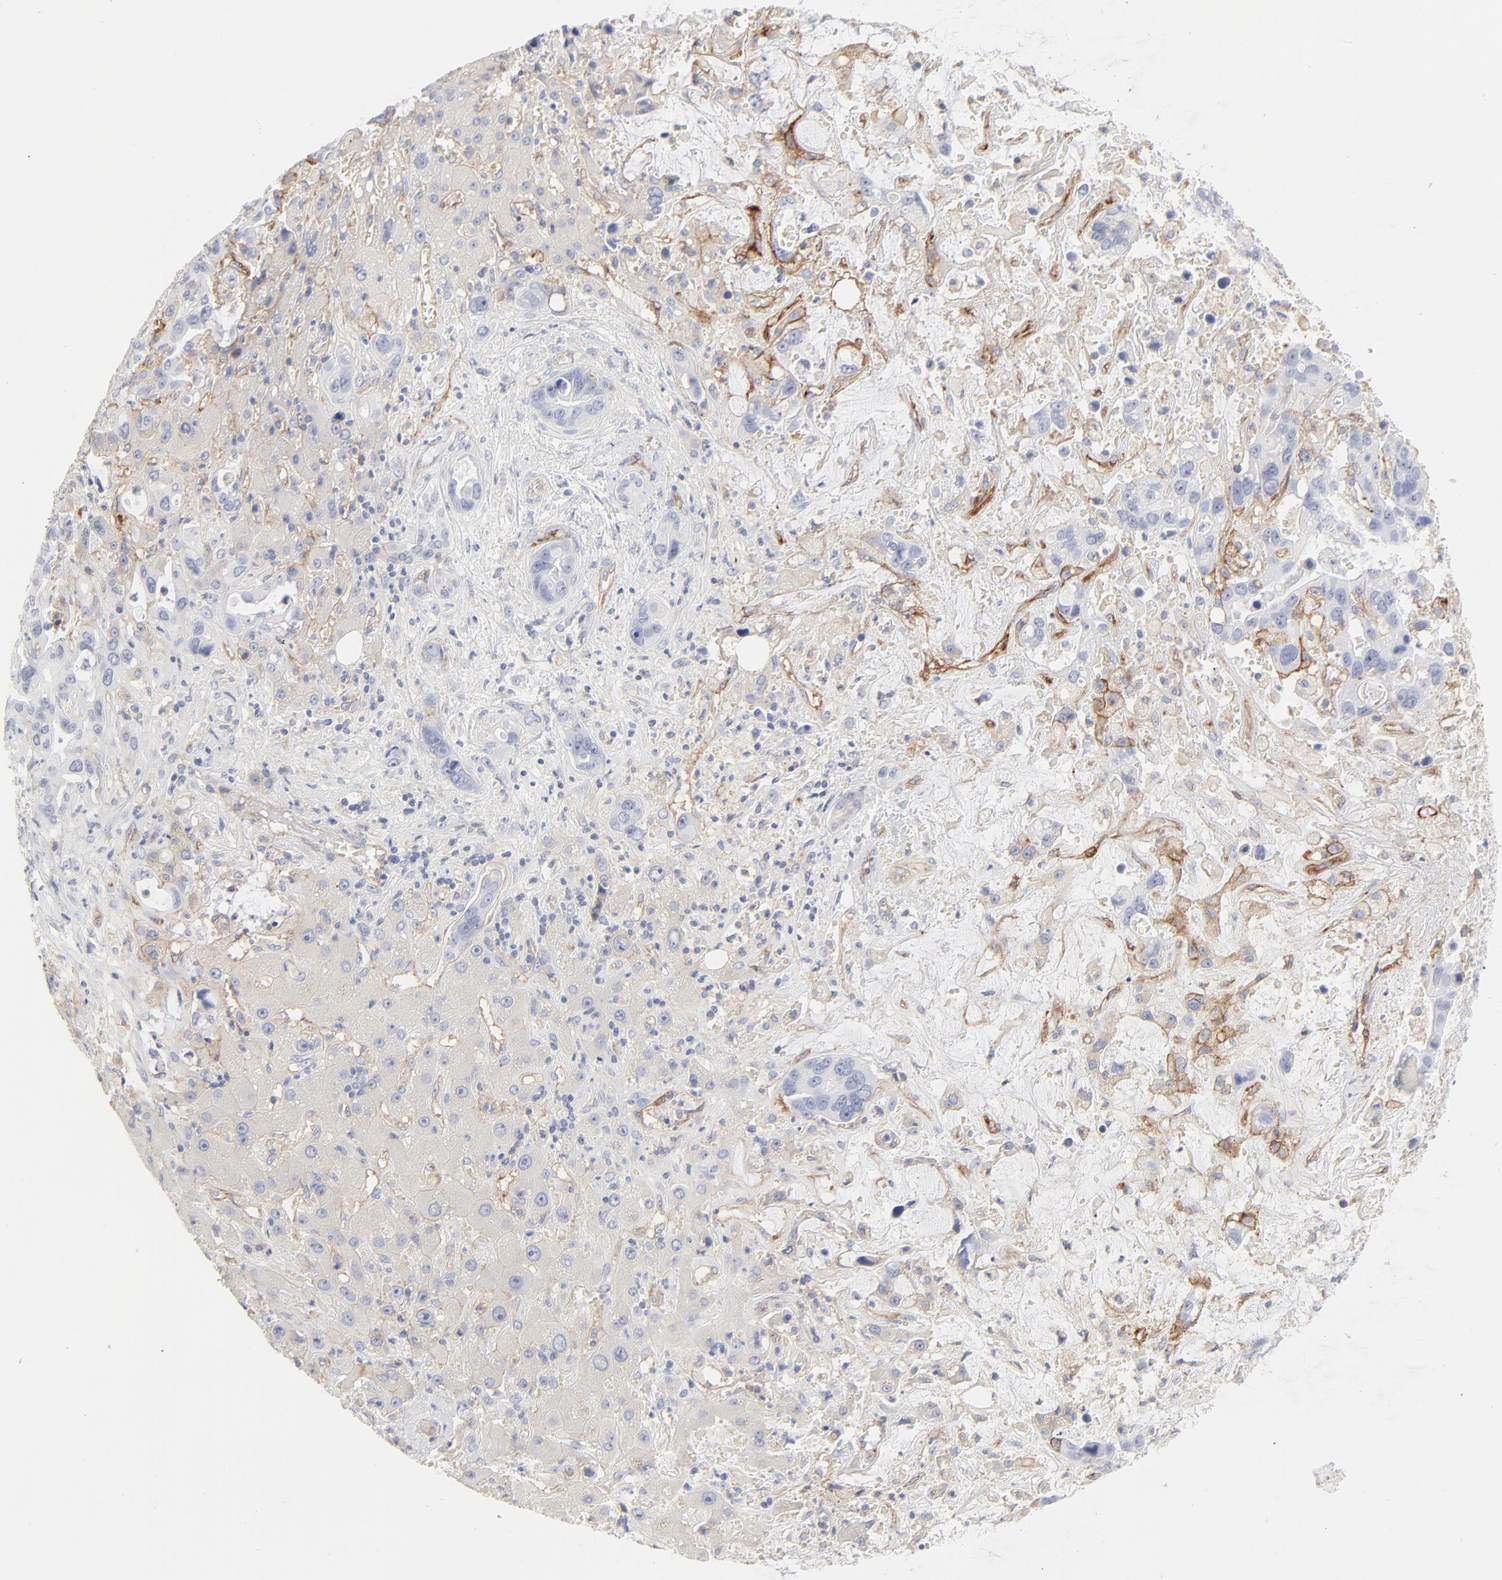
{"staining": {"intensity": "negative", "quantity": "none", "location": "none"}, "tissue": "liver cancer", "cell_type": "Tumor cells", "image_type": "cancer", "snomed": [{"axis": "morphology", "description": "Cholangiocarcinoma"}, {"axis": "topography", "description": "Liver"}], "caption": "Tumor cells are negative for protein expression in human liver cancer (cholangiocarcinoma). Brightfield microscopy of immunohistochemistry (IHC) stained with DAB (brown) and hematoxylin (blue), captured at high magnification.", "gene": "ITGA5", "patient": {"sex": "female", "age": 65}}